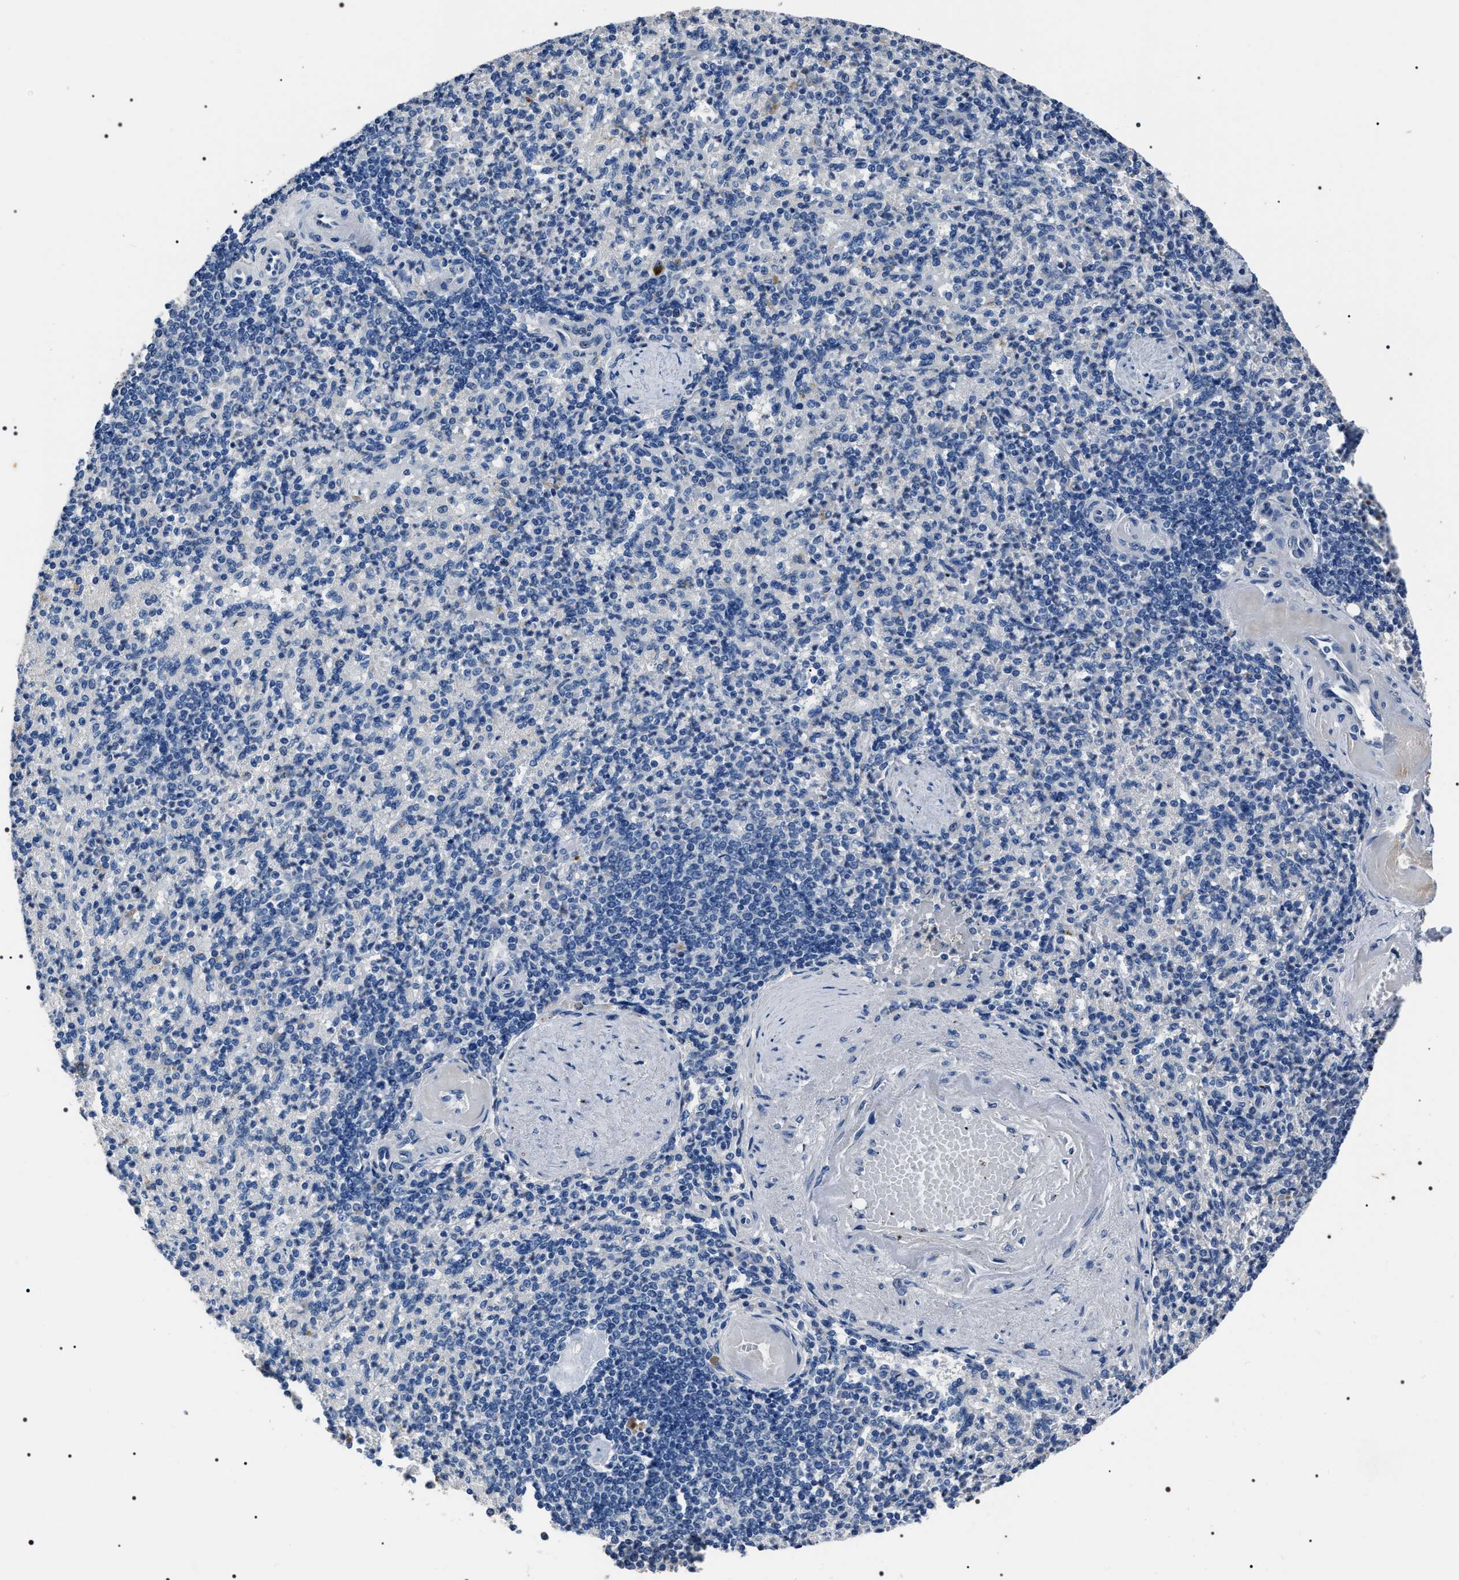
{"staining": {"intensity": "negative", "quantity": "none", "location": "none"}, "tissue": "spleen", "cell_type": "Cells in red pulp", "image_type": "normal", "snomed": [{"axis": "morphology", "description": "Normal tissue, NOS"}, {"axis": "topography", "description": "Spleen"}], "caption": "DAB (3,3'-diaminobenzidine) immunohistochemical staining of unremarkable human spleen exhibits no significant positivity in cells in red pulp.", "gene": "TRIM54", "patient": {"sex": "female", "age": 74}}